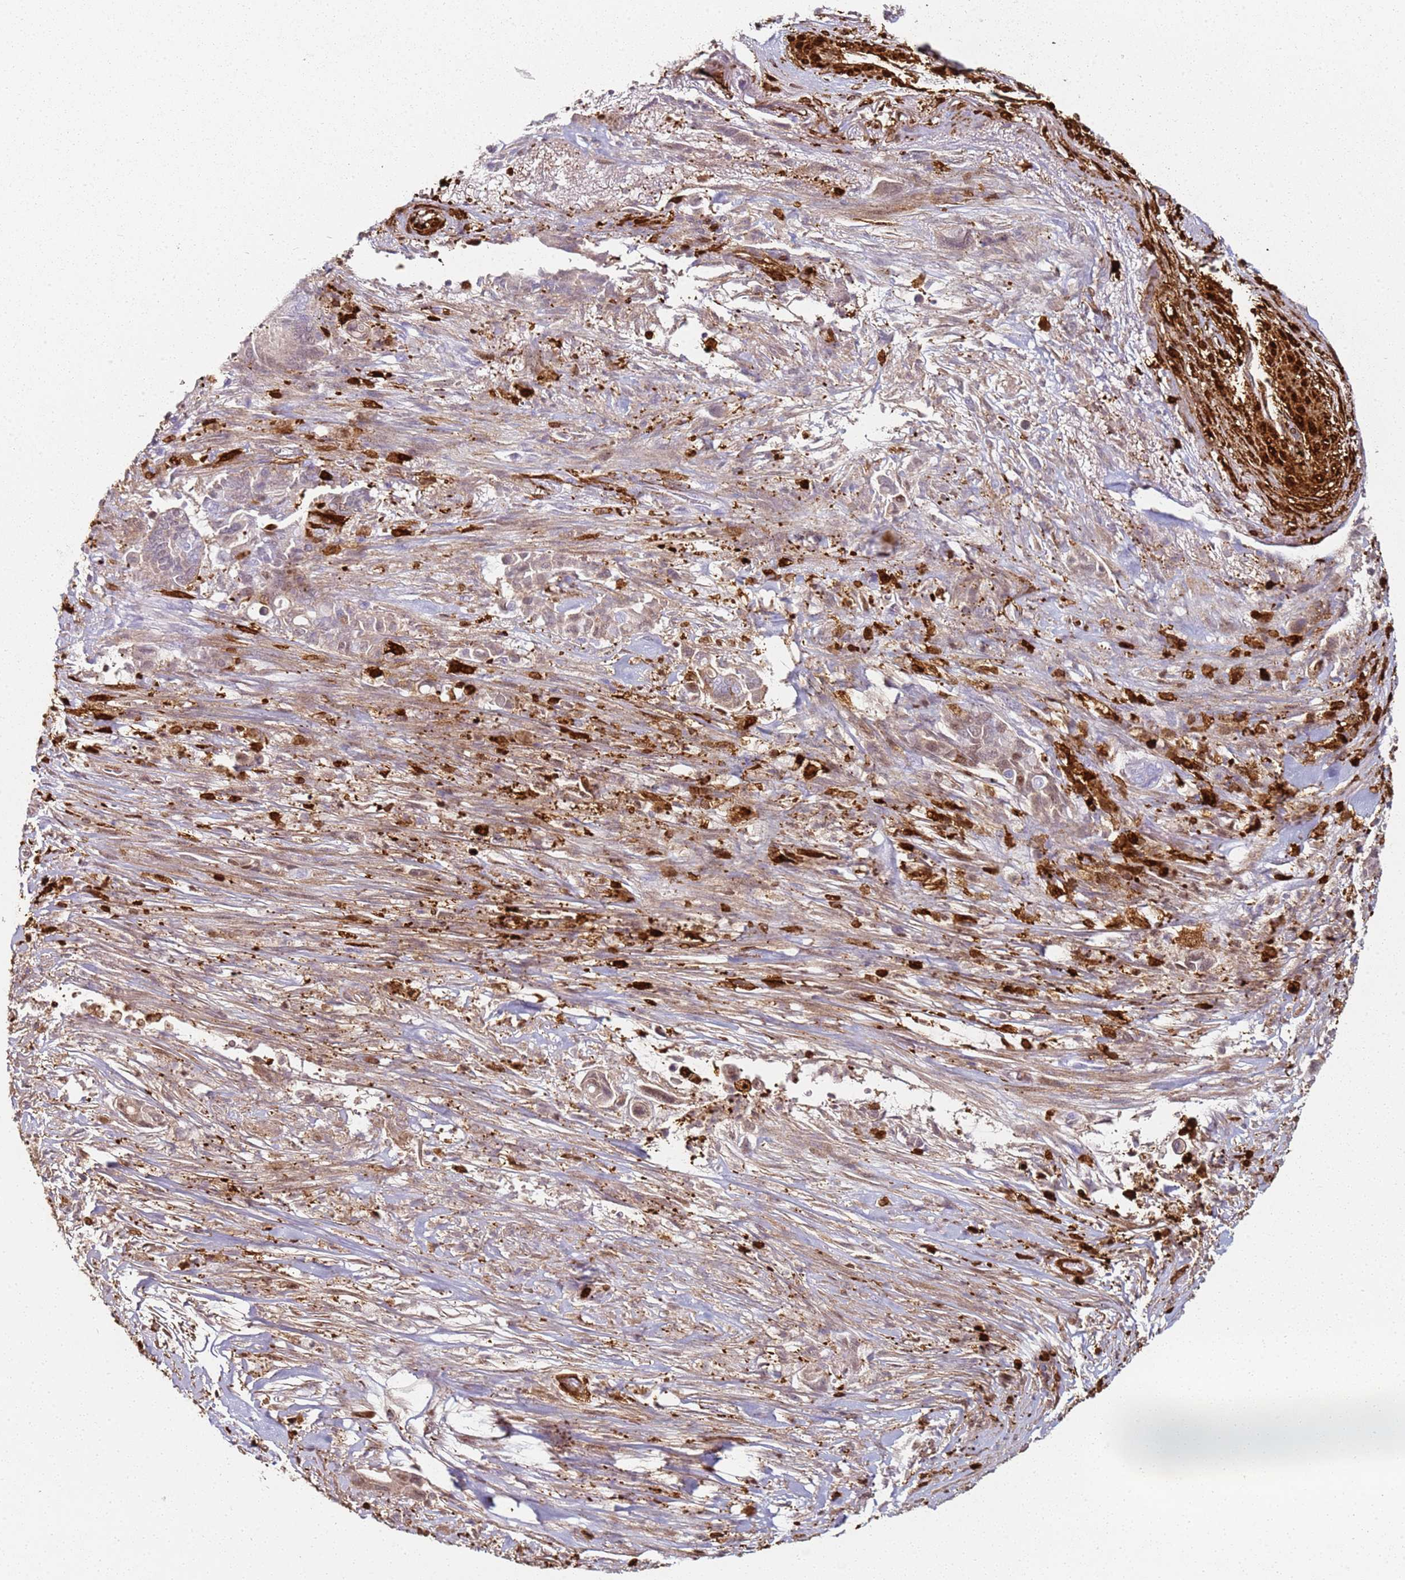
{"staining": {"intensity": "weak", "quantity": "<25%", "location": "cytoplasmic/membranous,nuclear"}, "tissue": "pancreatic cancer", "cell_type": "Tumor cells", "image_type": "cancer", "snomed": [{"axis": "morphology", "description": "Adenocarcinoma, NOS"}, {"axis": "topography", "description": "Pancreas"}], "caption": "Tumor cells show no significant protein staining in adenocarcinoma (pancreatic).", "gene": "S100A4", "patient": {"sex": "male", "age": 68}}